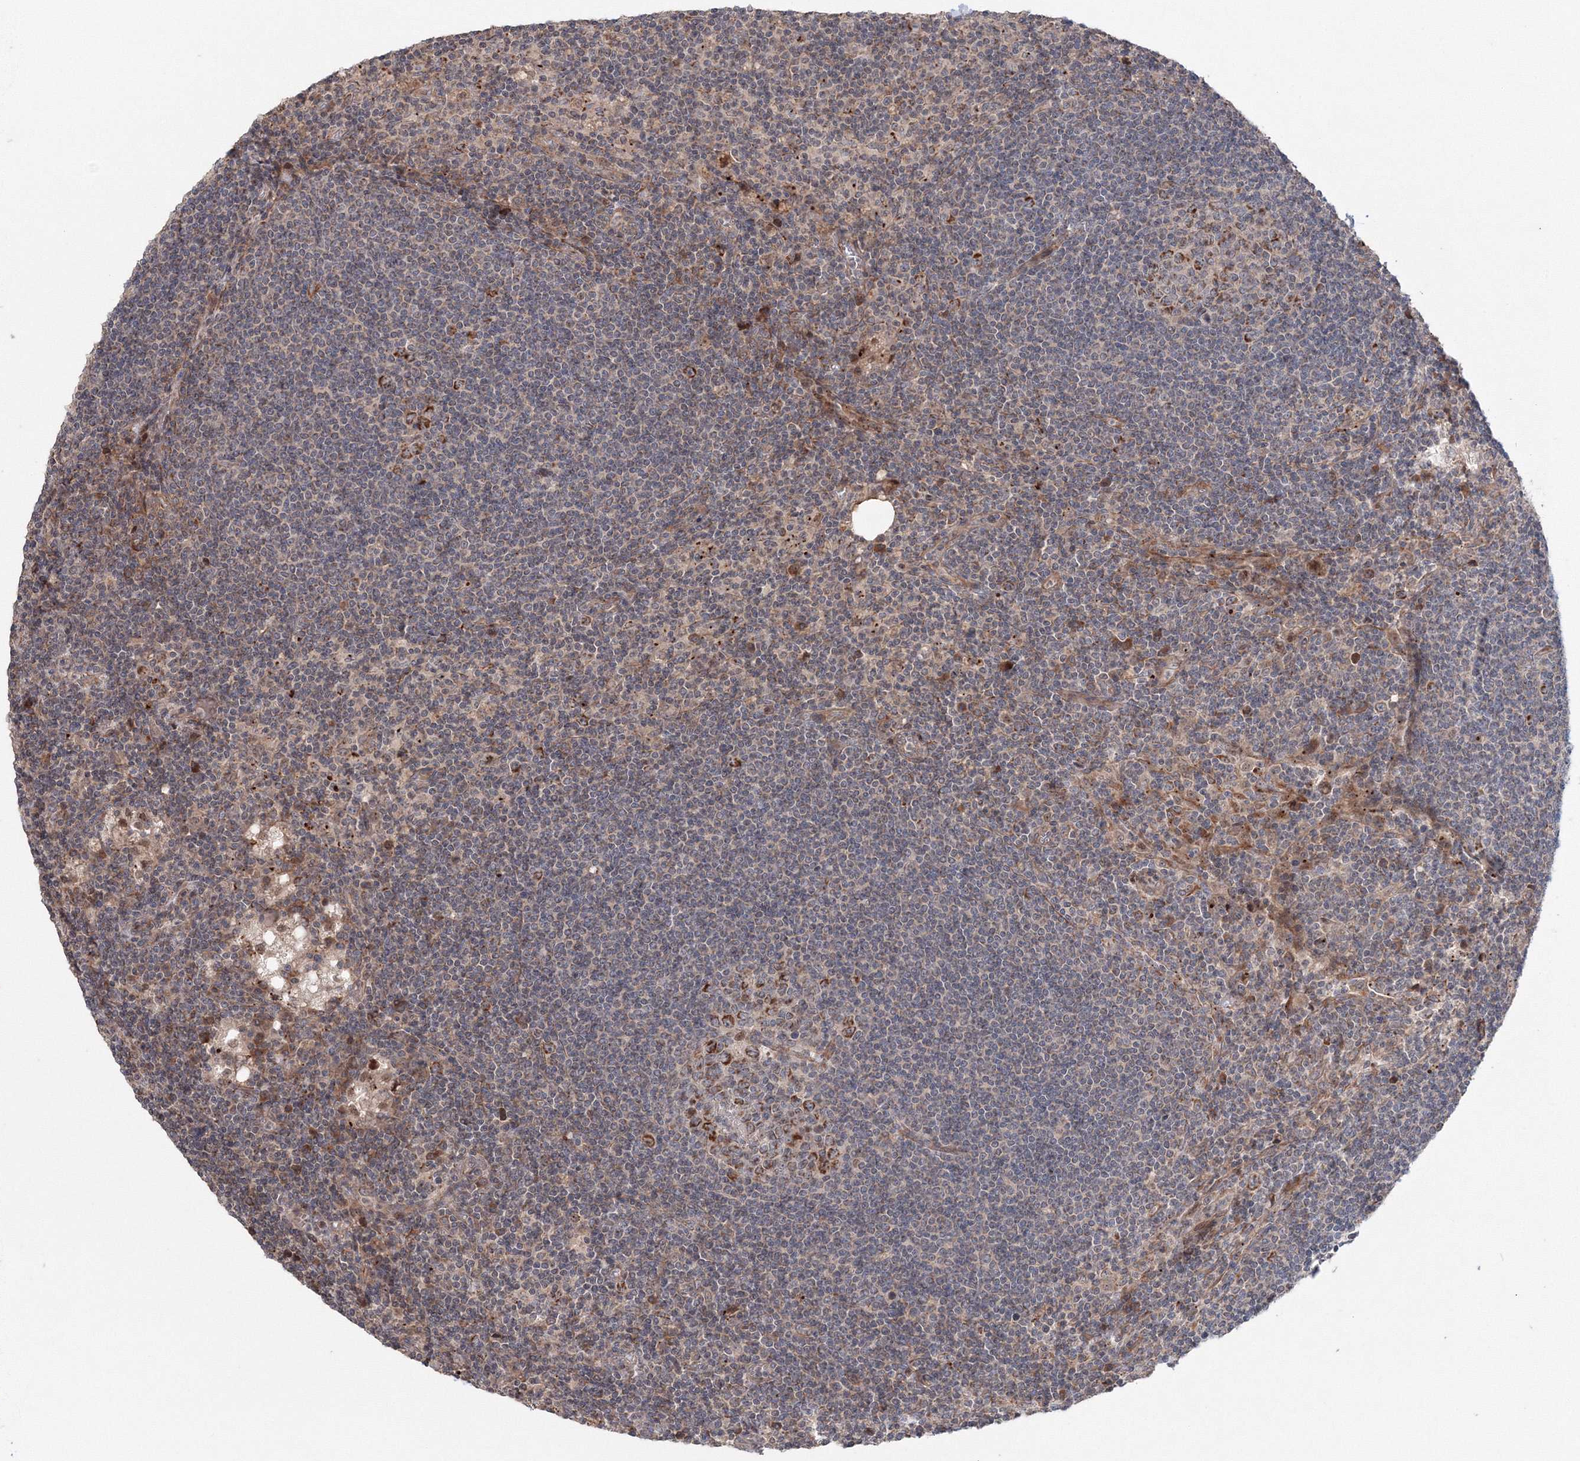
{"staining": {"intensity": "strong", "quantity": "<25%", "location": "cytoplasmic/membranous"}, "tissue": "lymph node", "cell_type": "Germinal center cells", "image_type": "normal", "snomed": [{"axis": "morphology", "description": "Normal tissue, NOS"}, {"axis": "topography", "description": "Lymph node"}], "caption": "This histopathology image reveals immunohistochemistry staining of benign lymph node, with medium strong cytoplasmic/membranous positivity in about <25% of germinal center cells.", "gene": "NOA1", "patient": {"sex": "male", "age": 69}}